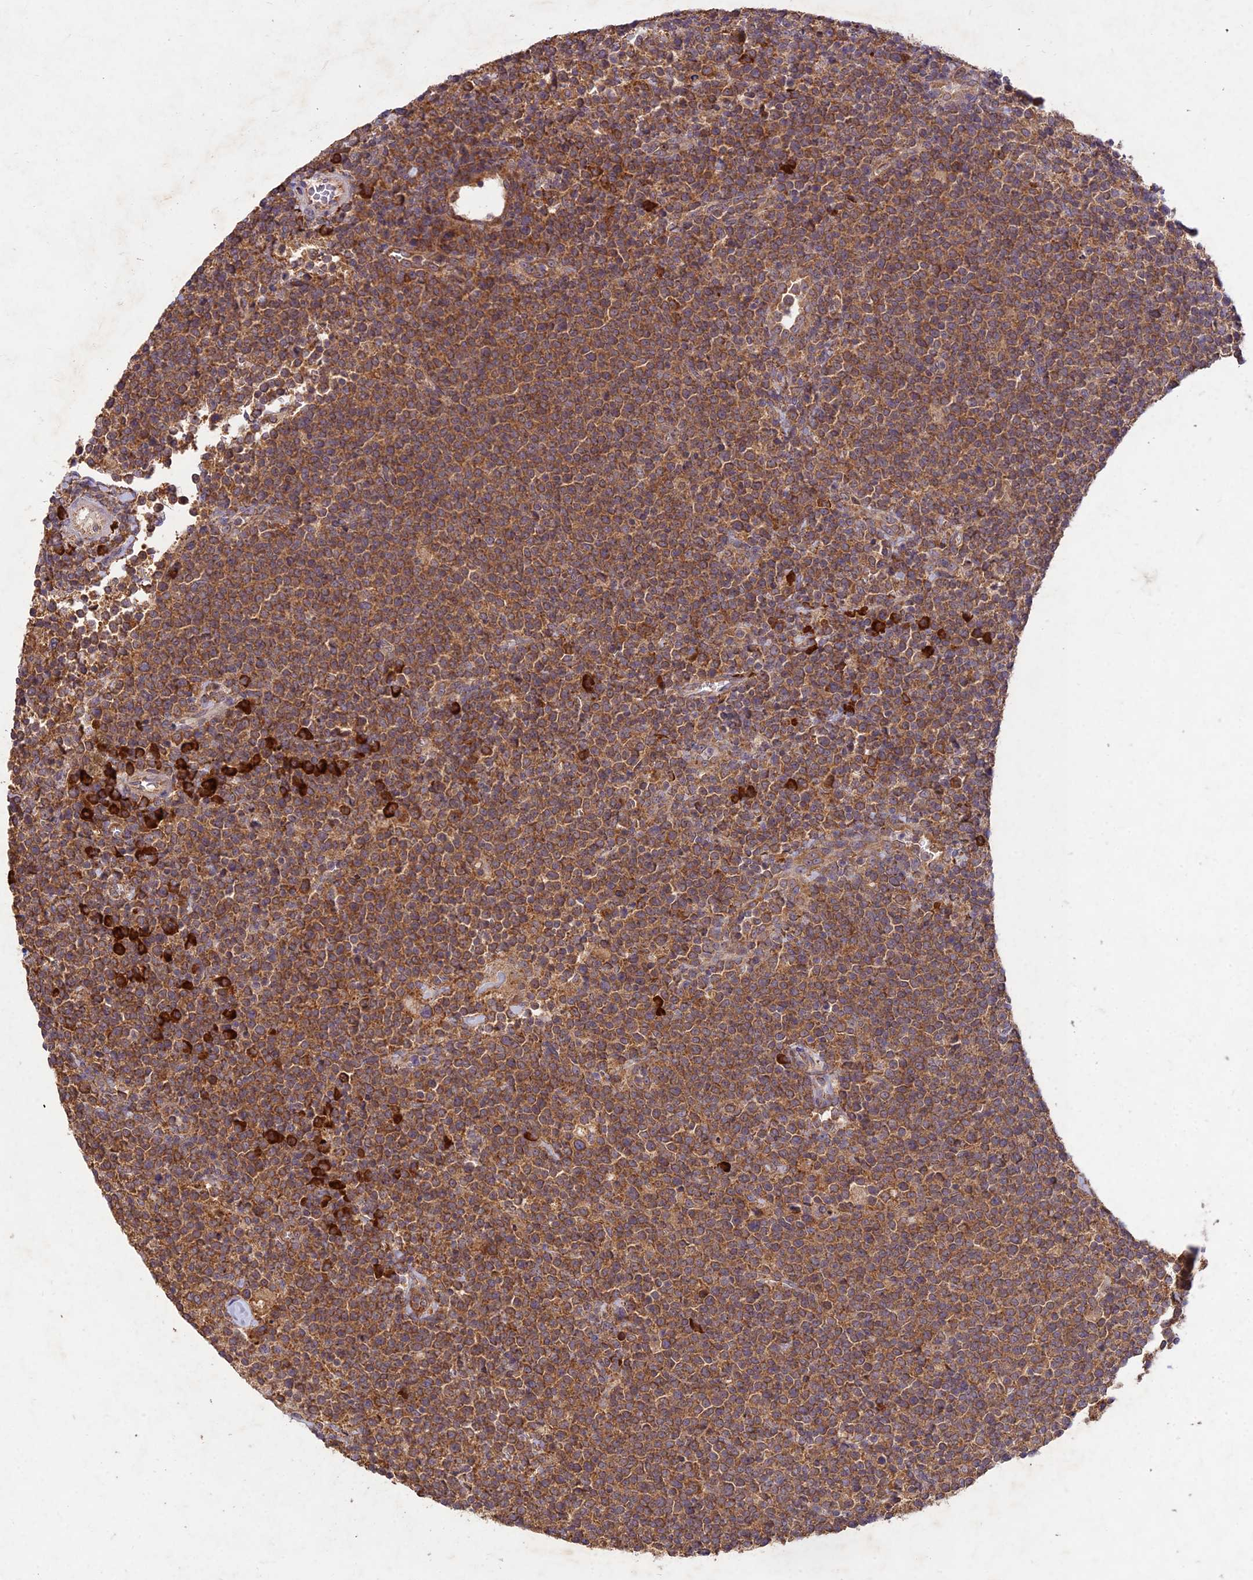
{"staining": {"intensity": "moderate", "quantity": ">75%", "location": "cytoplasmic/membranous"}, "tissue": "lymphoma", "cell_type": "Tumor cells", "image_type": "cancer", "snomed": [{"axis": "morphology", "description": "Malignant lymphoma, non-Hodgkin's type, High grade"}, {"axis": "topography", "description": "Lymph node"}], "caption": "Immunohistochemical staining of high-grade malignant lymphoma, non-Hodgkin's type shows medium levels of moderate cytoplasmic/membranous protein positivity in approximately >75% of tumor cells.", "gene": "NXNL2", "patient": {"sex": "male", "age": 61}}